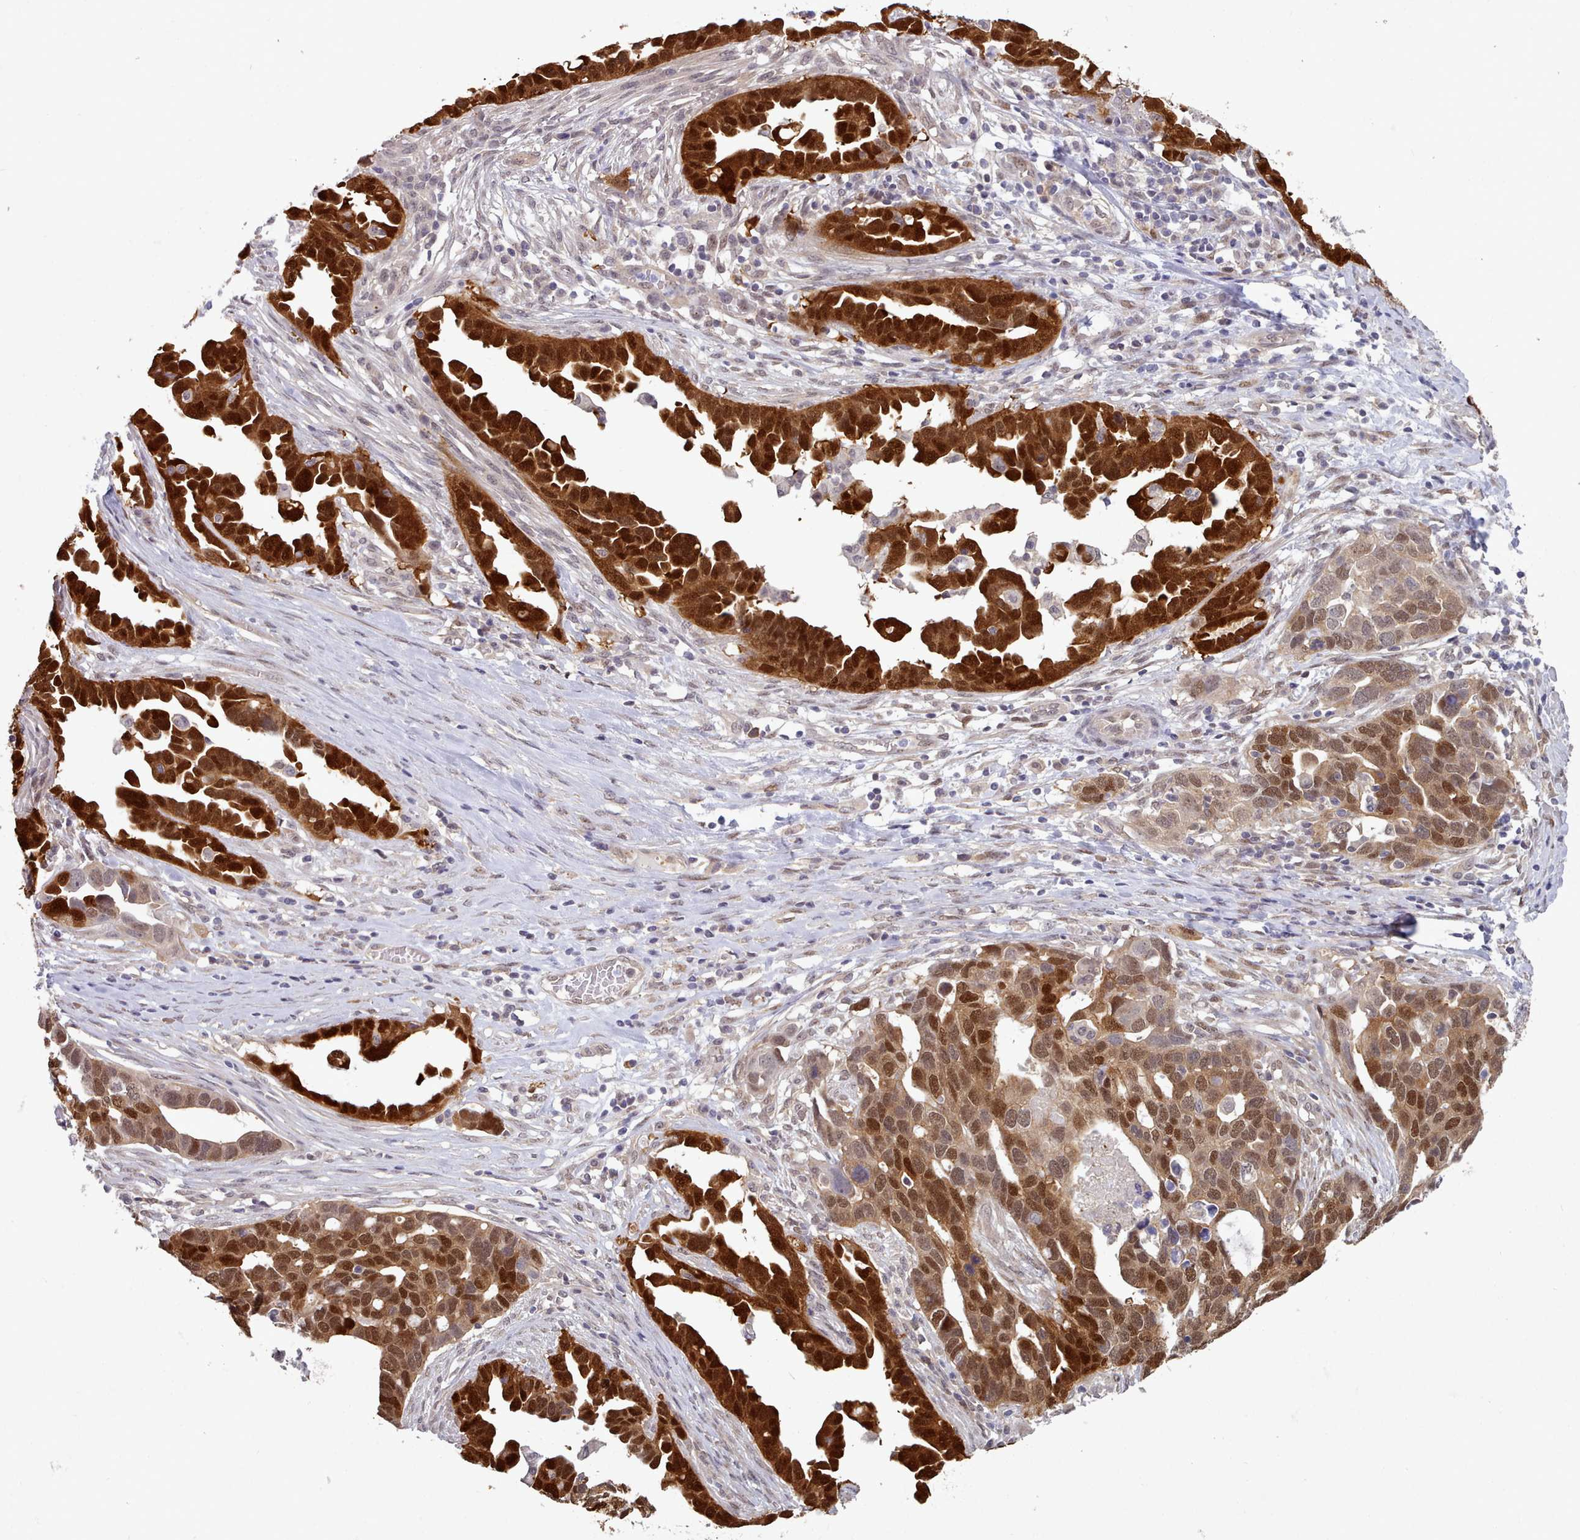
{"staining": {"intensity": "strong", "quantity": ">75%", "location": "cytoplasmic/membranous,nuclear"}, "tissue": "ovarian cancer", "cell_type": "Tumor cells", "image_type": "cancer", "snomed": [{"axis": "morphology", "description": "Cystadenocarcinoma, serous, NOS"}, {"axis": "topography", "description": "Ovary"}], "caption": "Strong cytoplasmic/membranous and nuclear protein positivity is present in about >75% of tumor cells in serous cystadenocarcinoma (ovarian).", "gene": "CES3", "patient": {"sex": "female", "age": 54}}